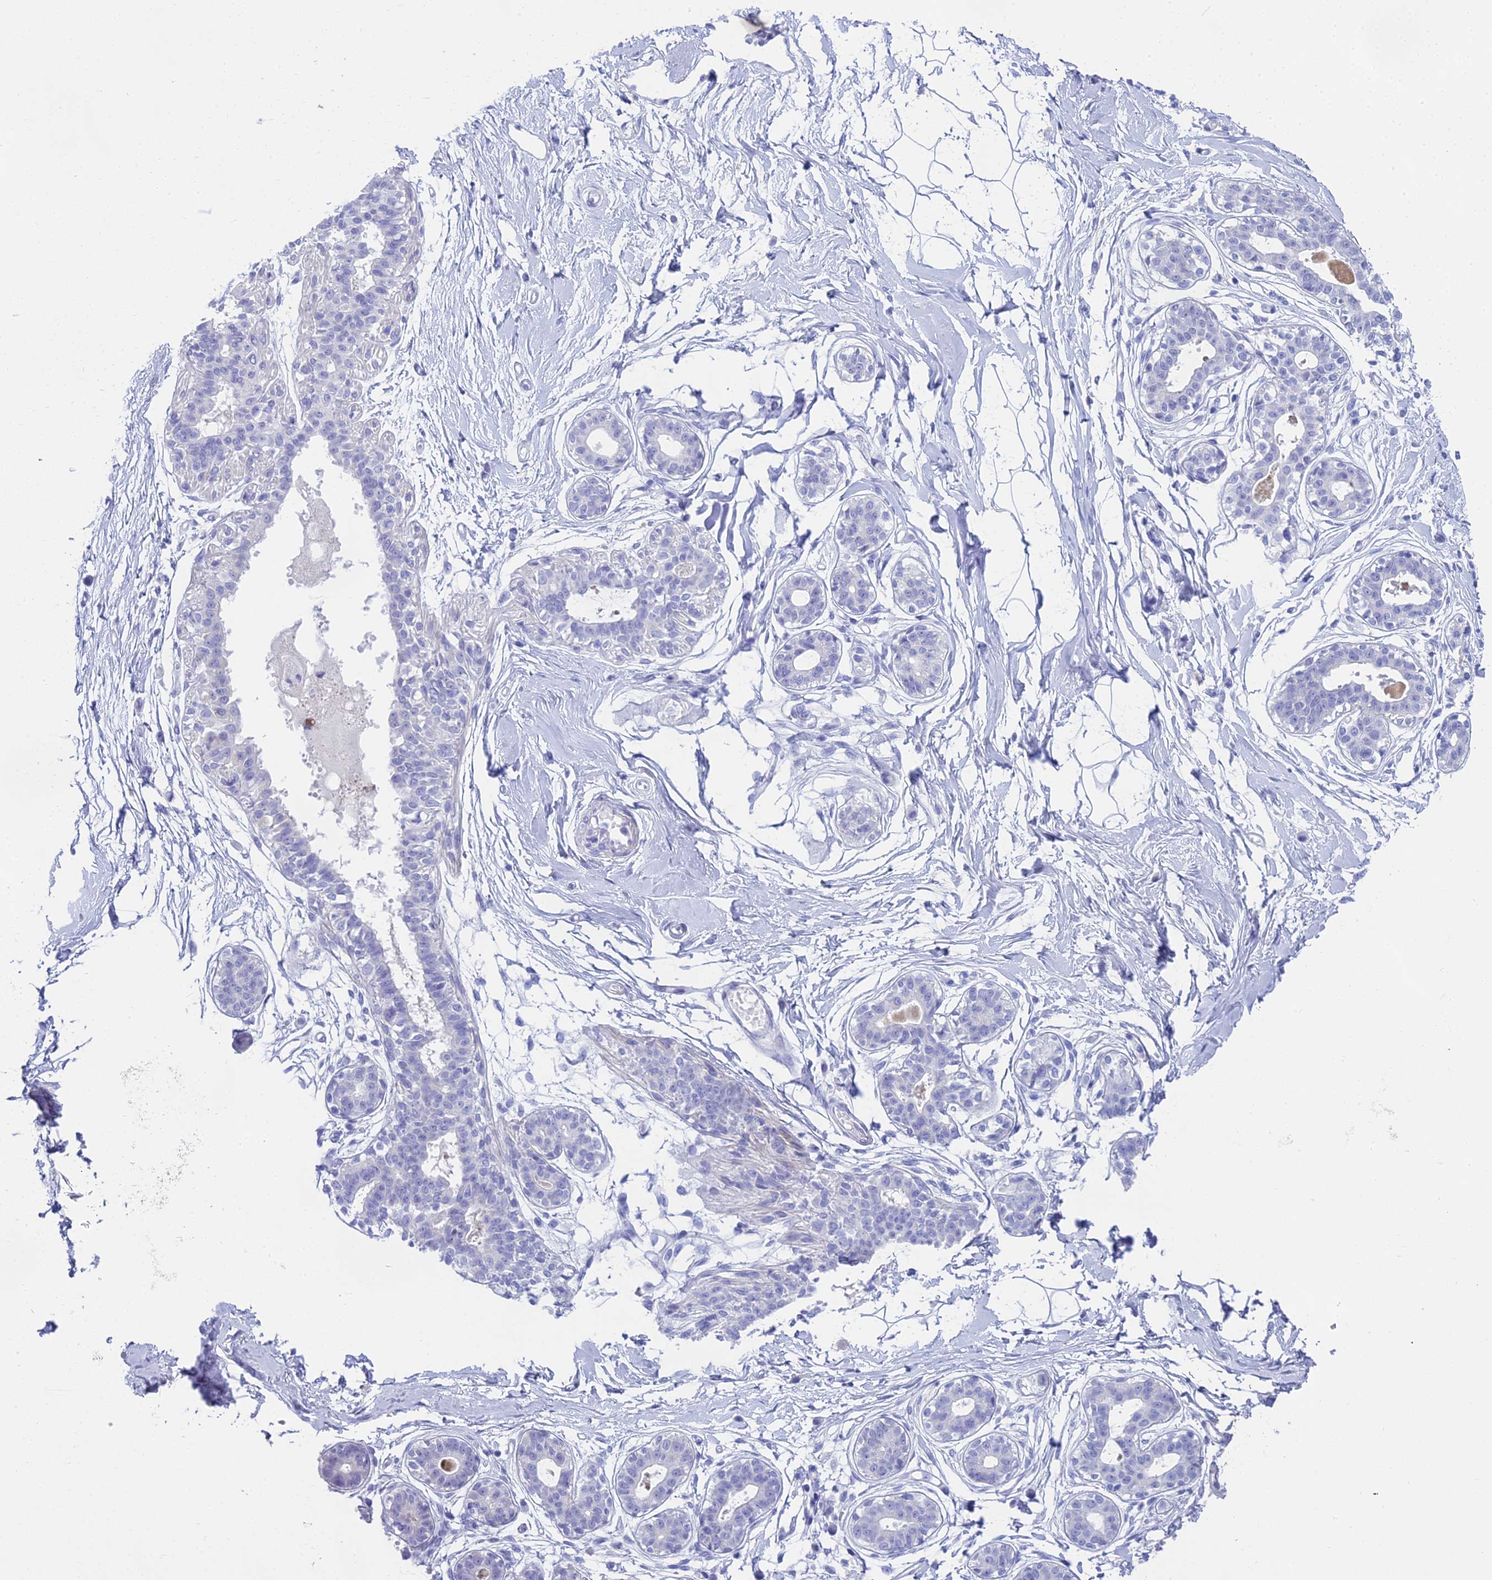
{"staining": {"intensity": "negative", "quantity": "none", "location": "none"}, "tissue": "breast", "cell_type": "Adipocytes", "image_type": "normal", "snomed": [{"axis": "morphology", "description": "Normal tissue, NOS"}, {"axis": "topography", "description": "Breast"}], "caption": "High magnification brightfield microscopy of normal breast stained with DAB (3,3'-diaminobenzidine) (brown) and counterstained with hematoxylin (blue): adipocytes show no significant staining.", "gene": "UNC80", "patient": {"sex": "female", "age": 45}}